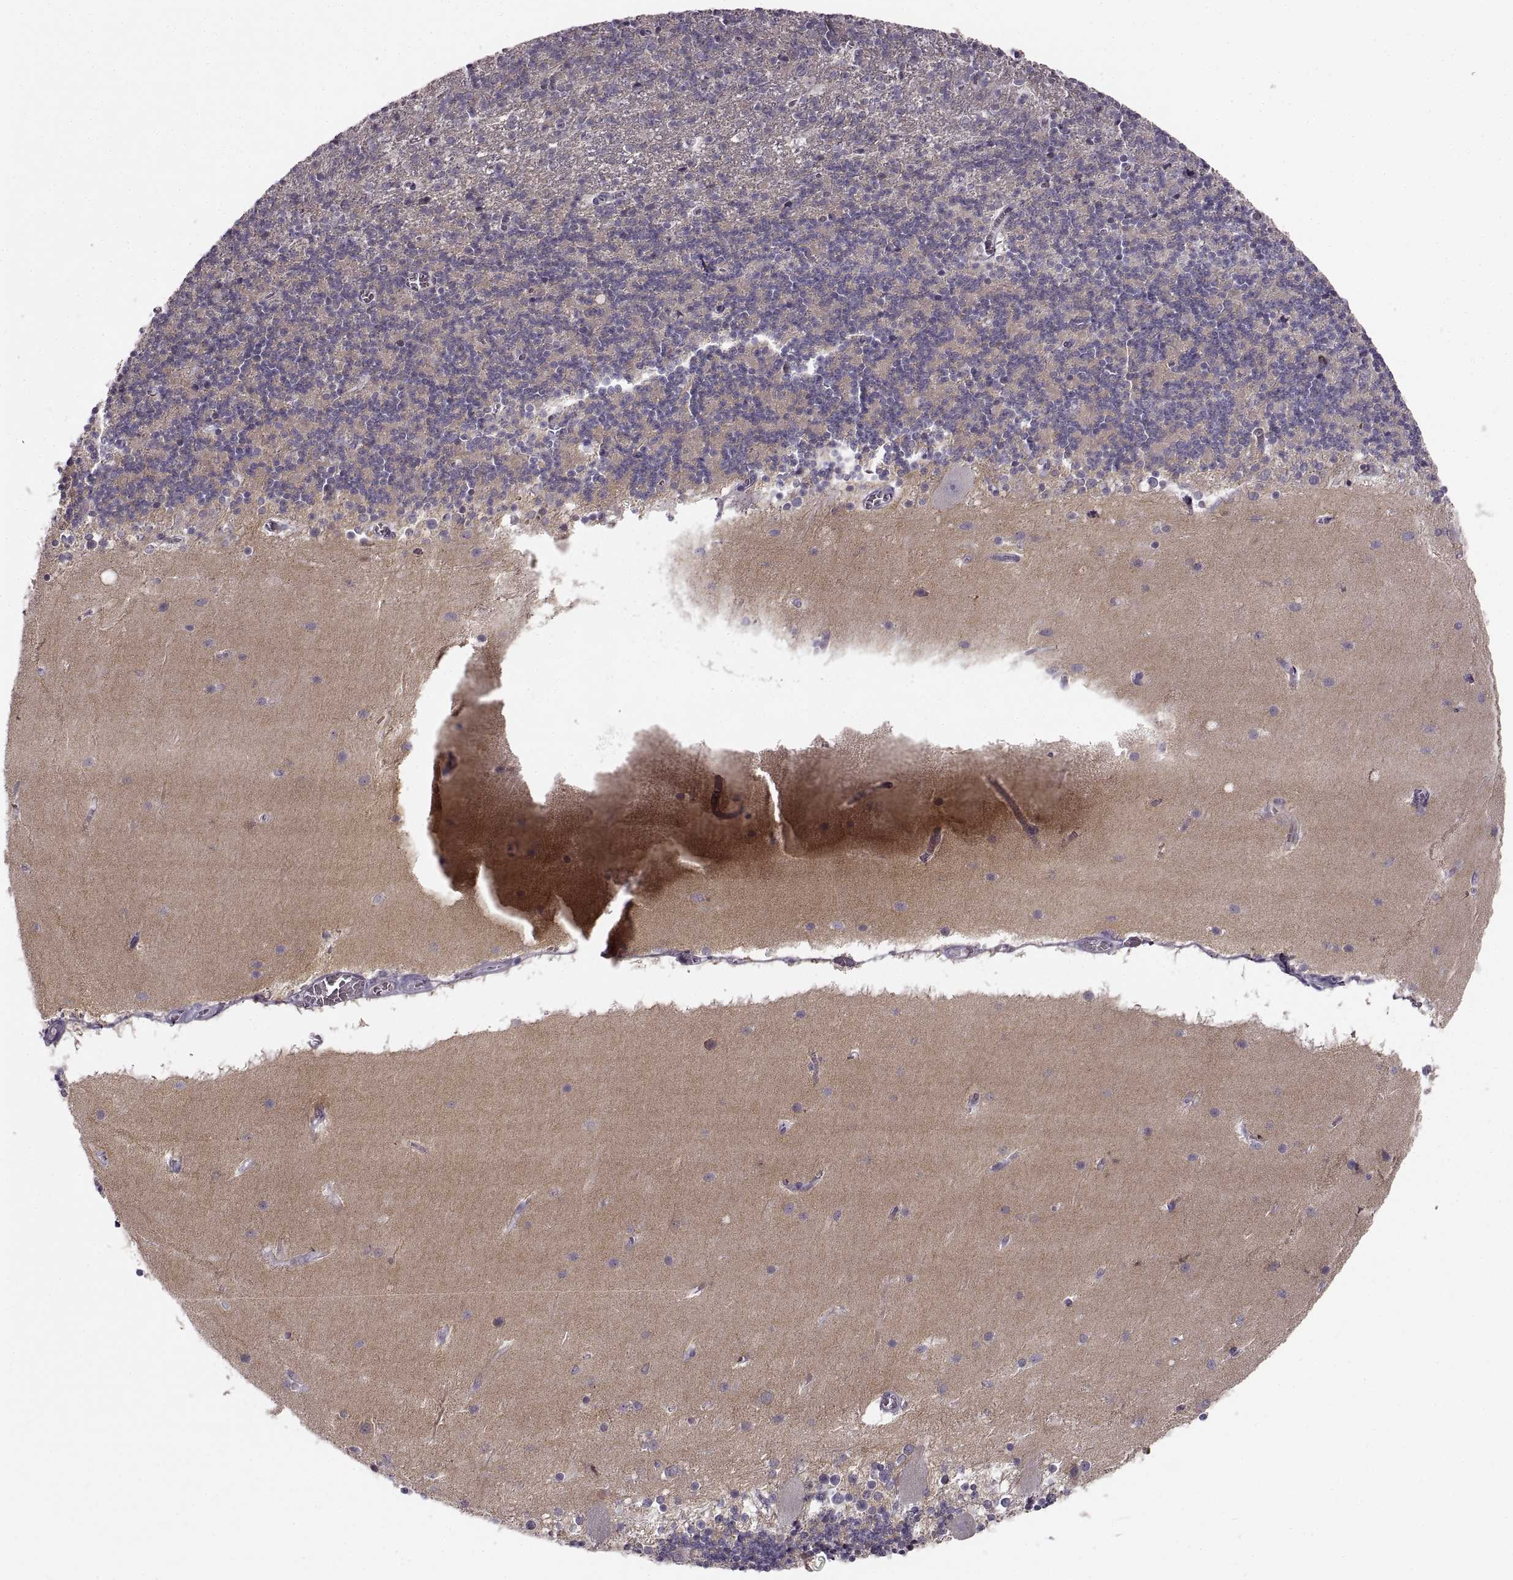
{"staining": {"intensity": "negative", "quantity": "none", "location": "none"}, "tissue": "cerebellum", "cell_type": "Cells in granular layer", "image_type": "normal", "snomed": [{"axis": "morphology", "description": "Normal tissue, NOS"}, {"axis": "topography", "description": "Cerebellum"}], "caption": "IHC image of benign cerebellum: human cerebellum stained with DAB (3,3'-diaminobenzidine) demonstrates no significant protein expression in cells in granular layer.", "gene": "CNTN1", "patient": {"sex": "male", "age": 70}}